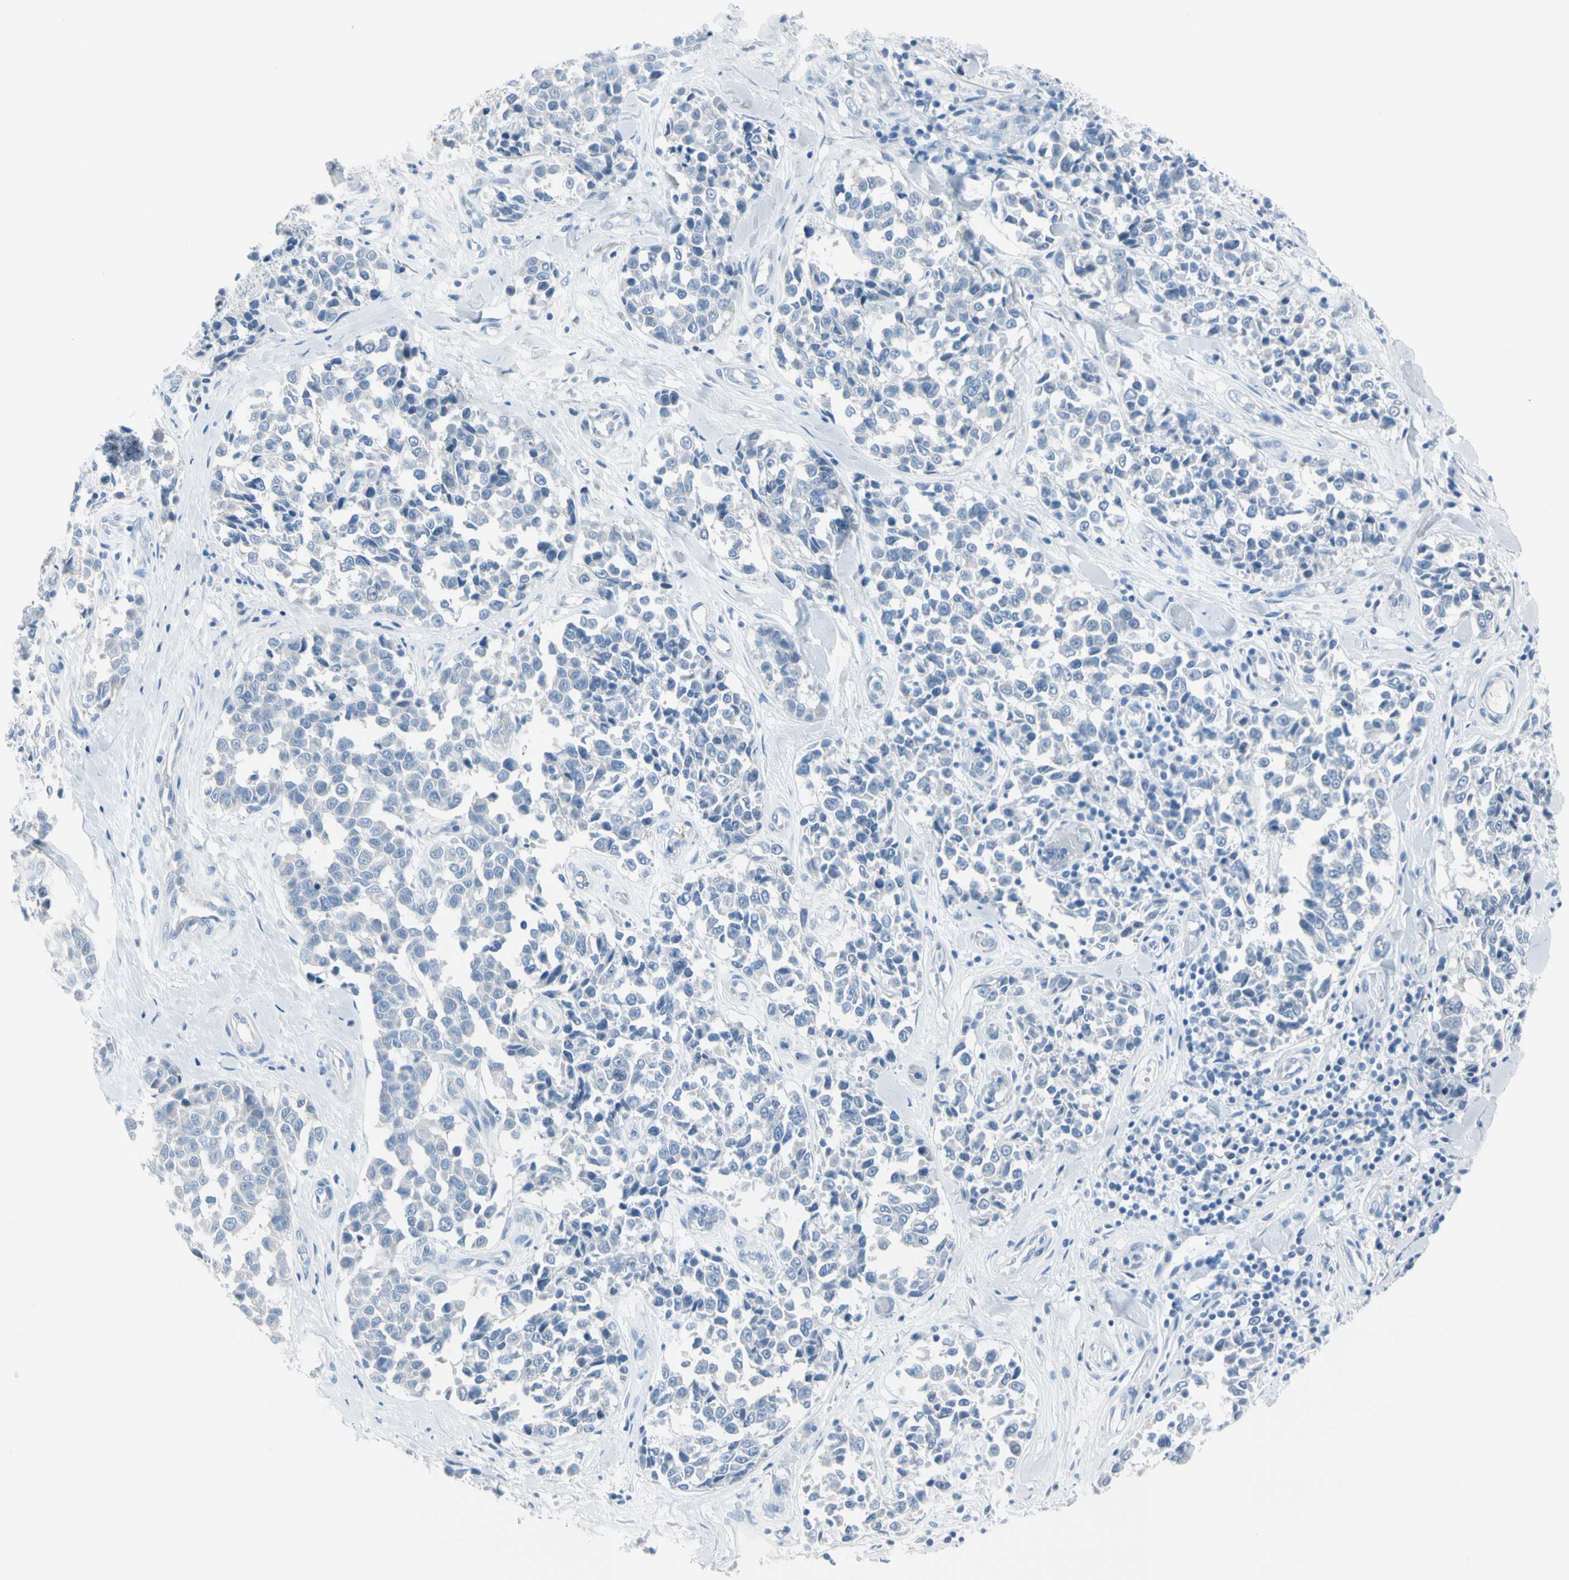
{"staining": {"intensity": "negative", "quantity": "none", "location": "none"}, "tissue": "melanoma", "cell_type": "Tumor cells", "image_type": "cancer", "snomed": [{"axis": "morphology", "description": "Malignant melanoma, NOS"}, {"axis": "topography", "description": "Skin"}], "caption": "DAB immunohistochemical staining of malignant melanoma reveals no significant positivity in tumor cells. The staining was performed using DAB to visualize the protein expression in brown, while the nuclei were stained in blue with hematoxylin (Magnification: 20x).", "gene": "TPO", "patient": {"sex": "female", "age": 64}}